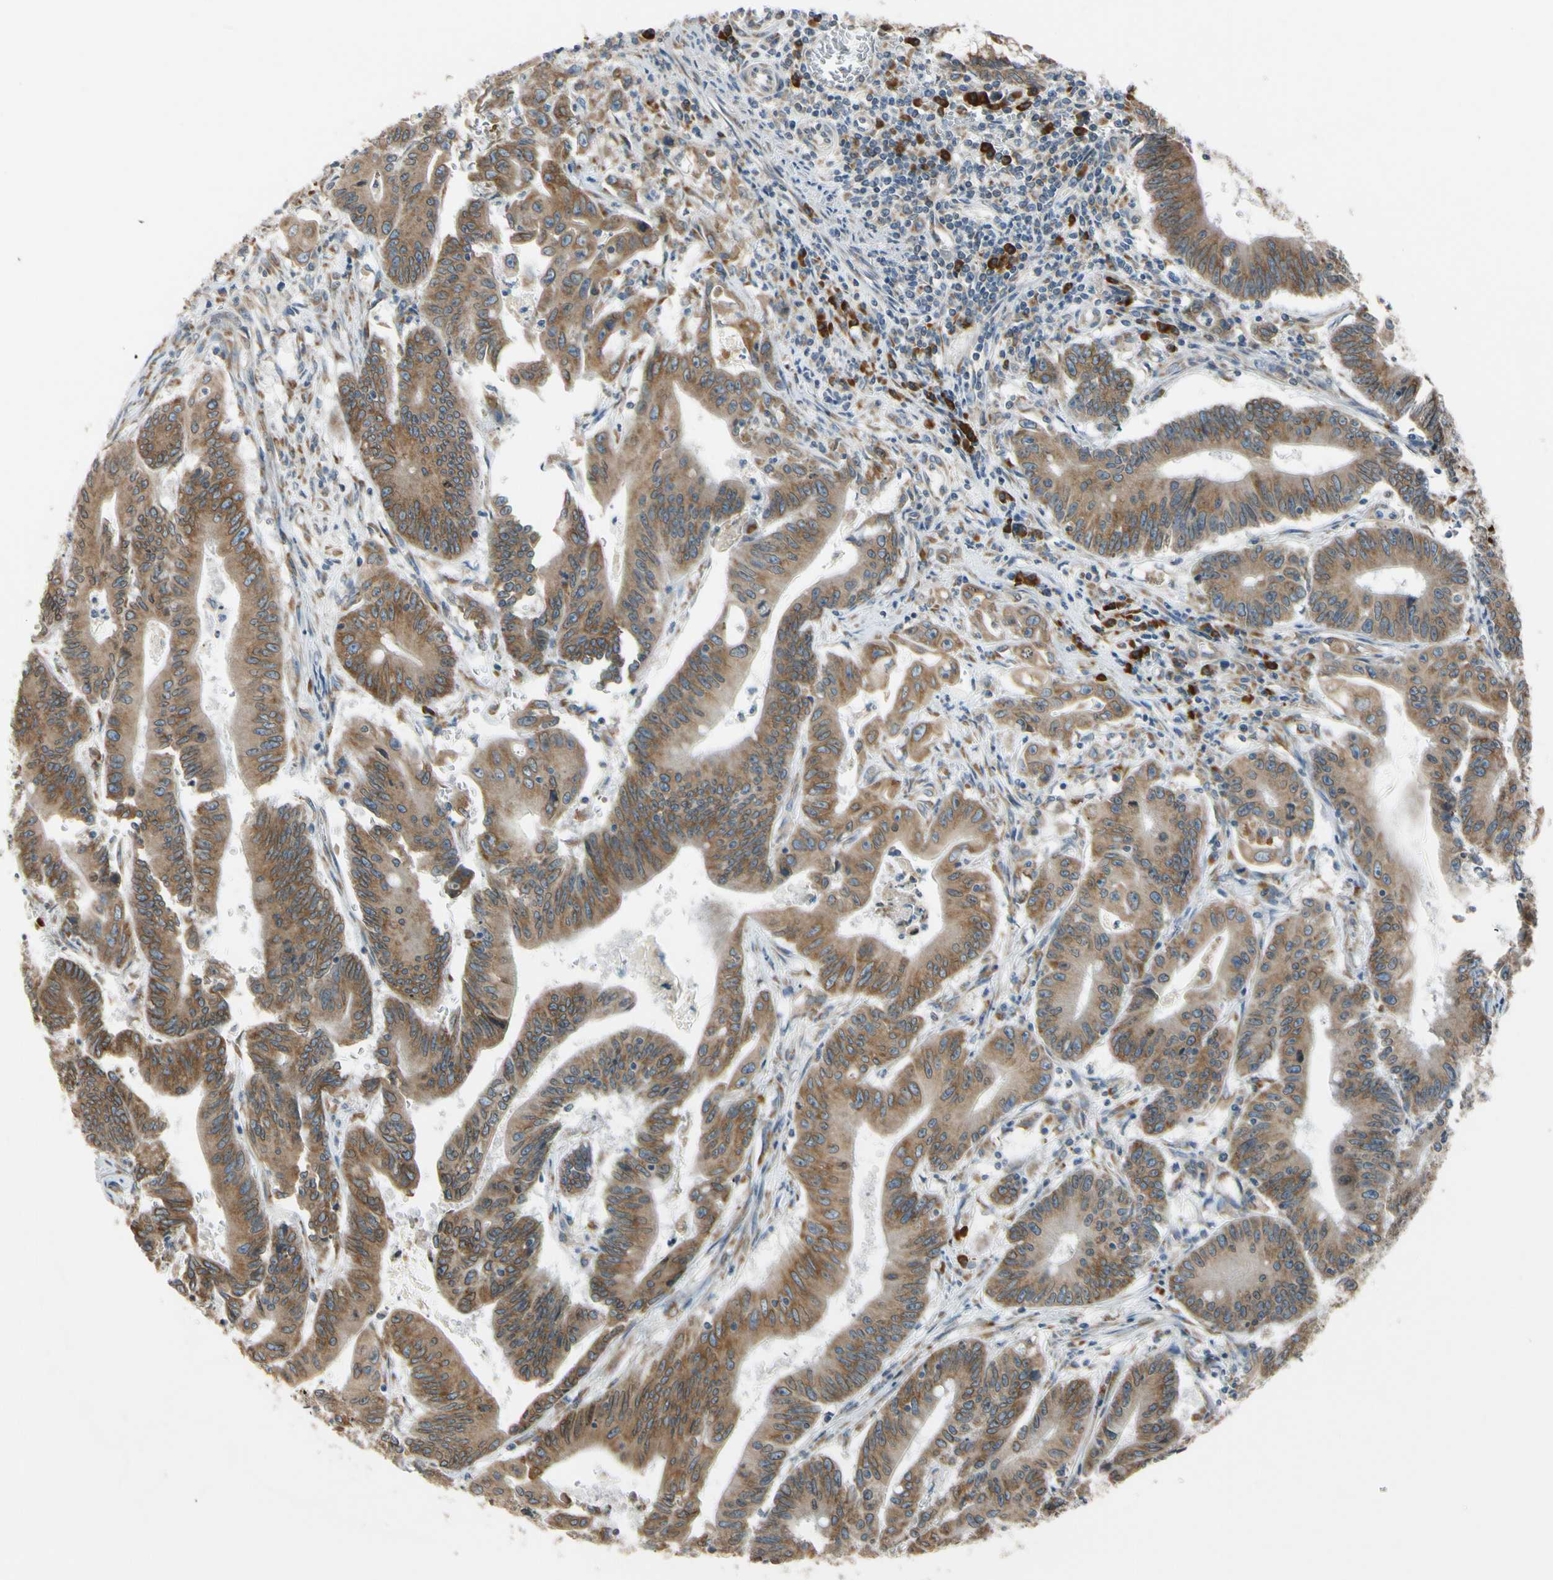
{"staining": {"intensity": "moderate", "quantity": ">75%", "location": "cytoplasmic/membranous"}, "tissue": "colorectal cancer", "cell_type": "Tumor cells", "image_type": "cancer", "snomed": [{"axis": "morphology", "description": "Adenocarcinoma, NOS"}, {"axis": "topography", "description": "Colon"}], "caption": "The image demonstrates a brown stain indicating the presence of a protein in the cytoplasmic/membranous of tumor cells in colorectal cancer. (IHC, brightfield microscopy, high magnification).", "gene": "RPN2", "patient": {"sex": "male", "age": 45}}